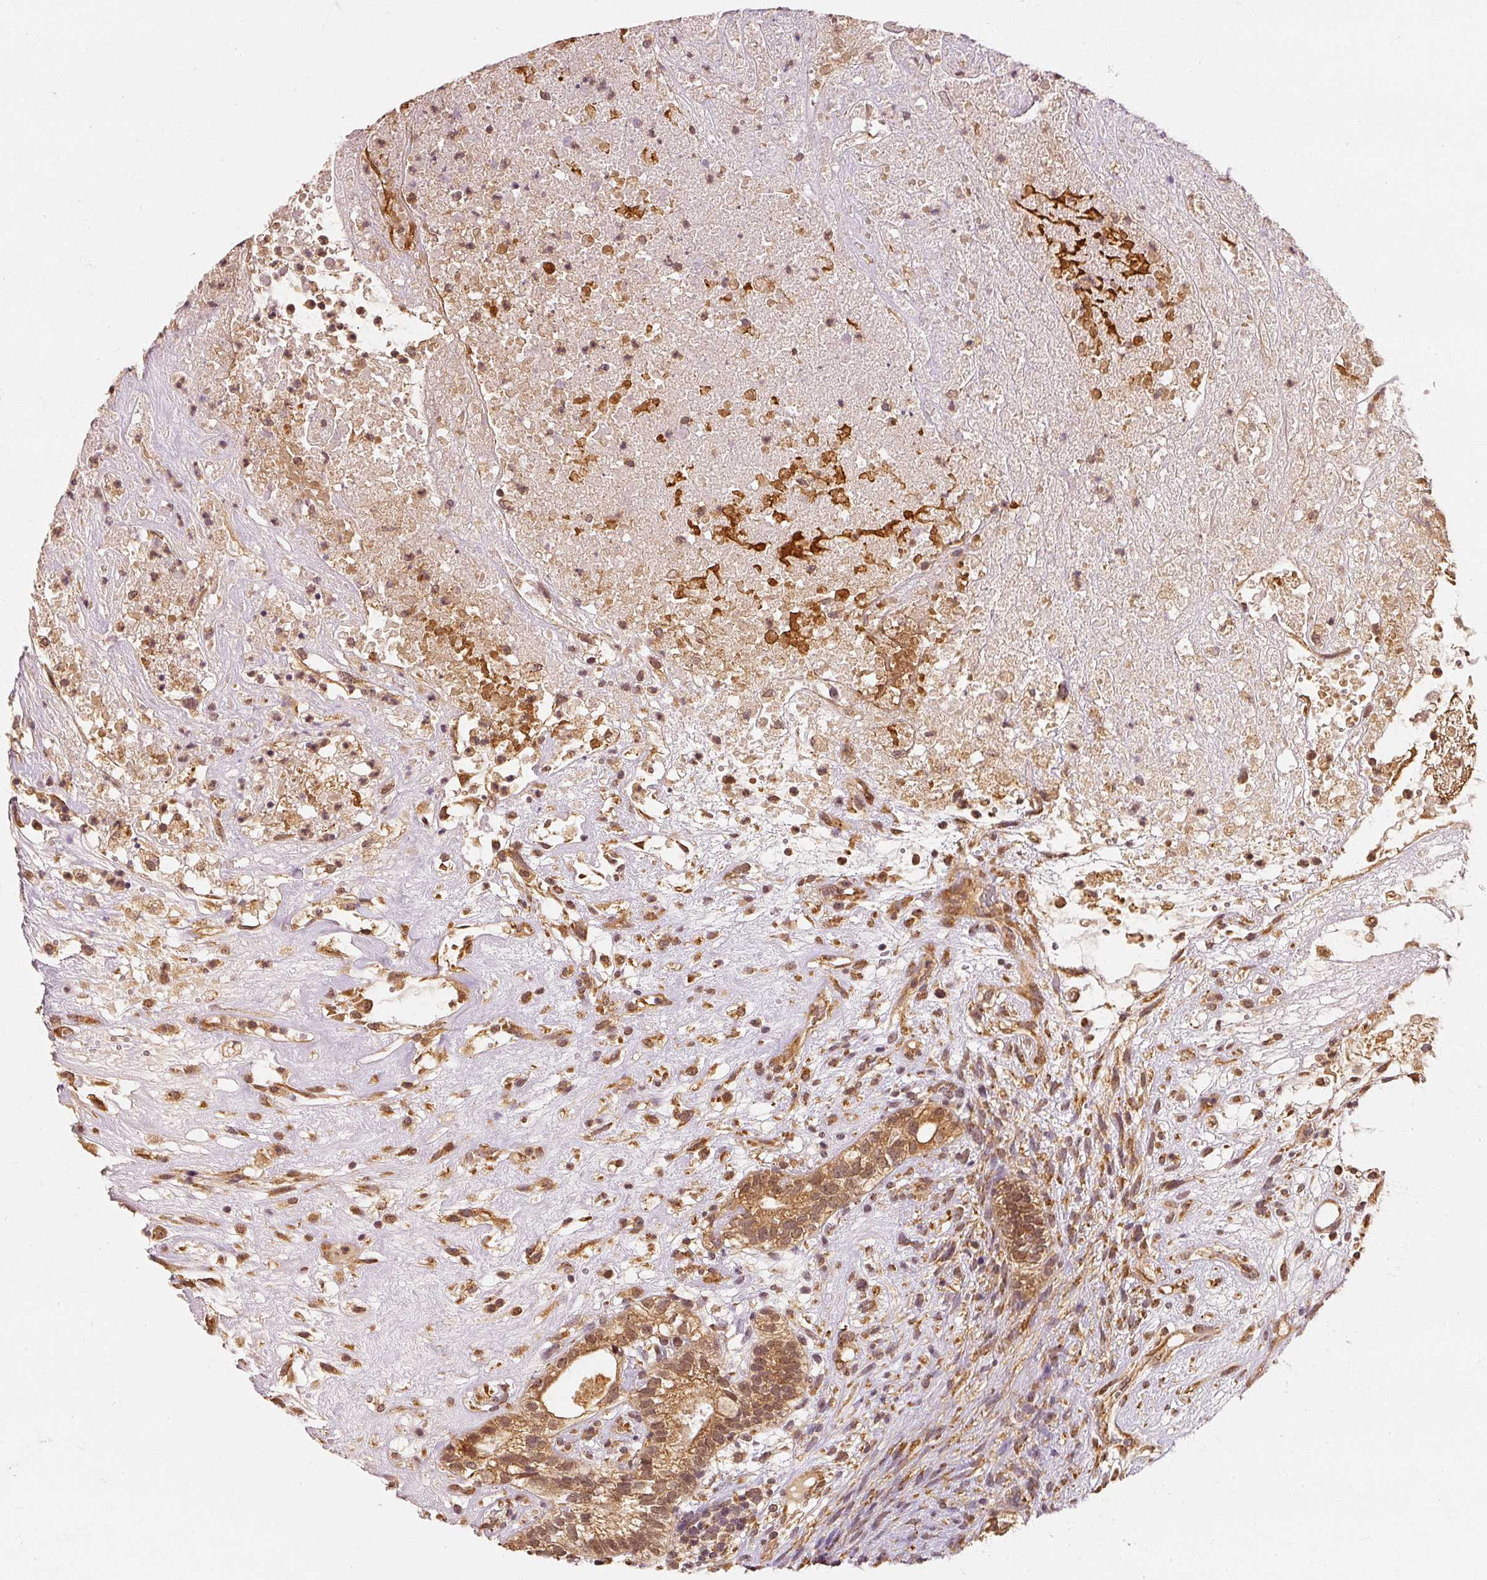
{"staining": {"intensity": "strong", "quantity": ">75%", "location": "cytoplasmic/membranous"}, "tissue": "testis cancer", "cell_type": "Tumor cells", "image_type": "cancer", "snomed": [{"axis": "morphology", "description": "Seminoma, NOS"}, {"axis": "morphology", "description": "Carcinoma, Embryonal, NOS"}, {"axis": "topography", "description": "Testis"}], "caption": "A high amount of strong cytoplasmic/membranous expression is present in approximately >75% of tumor cells in testis seminoma tissue.", "gene": "EEF1A2", "patient": {"sex": "male", "age": 41}}